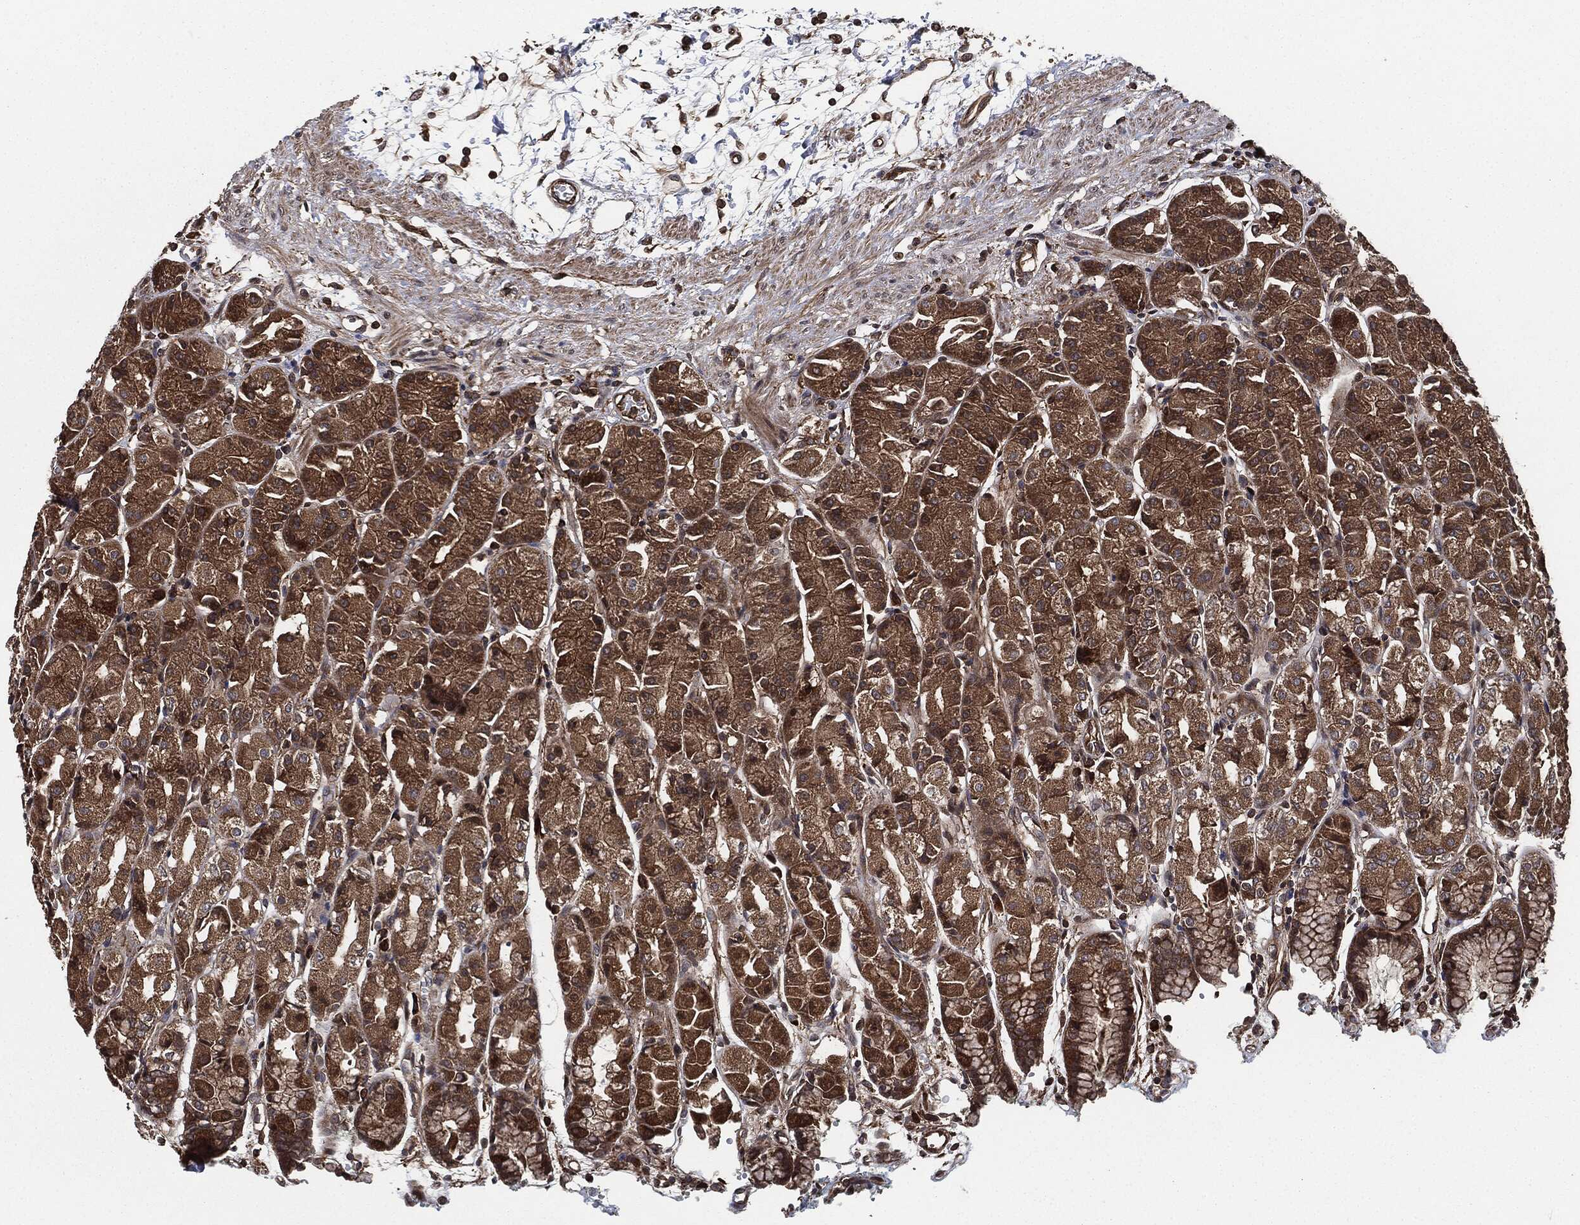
{"staining": {"intensity": "moderate", "quantity": ">75%", "location": "cytoplasmic/membranous"}, "tissue": "stomach", "cell_type": "Glandular cells", "image_type": "normal", "snomed": [{"axis": "morphology", "description": "Normal tissue, NOS"}, {"axis": "morphology", "description": "Adenocarcinoma, NOS"}, {"axis": "topography", "description": "Stomach"}], "caption": "IHC (DAB) staining of unremarkable stomach displays moderate cytoplasmic/membranous protein positivity in approximately >75% of glandular cells.", "gene": "RAP1GDS1", "patient": {"sex": "female", "age": 81}}